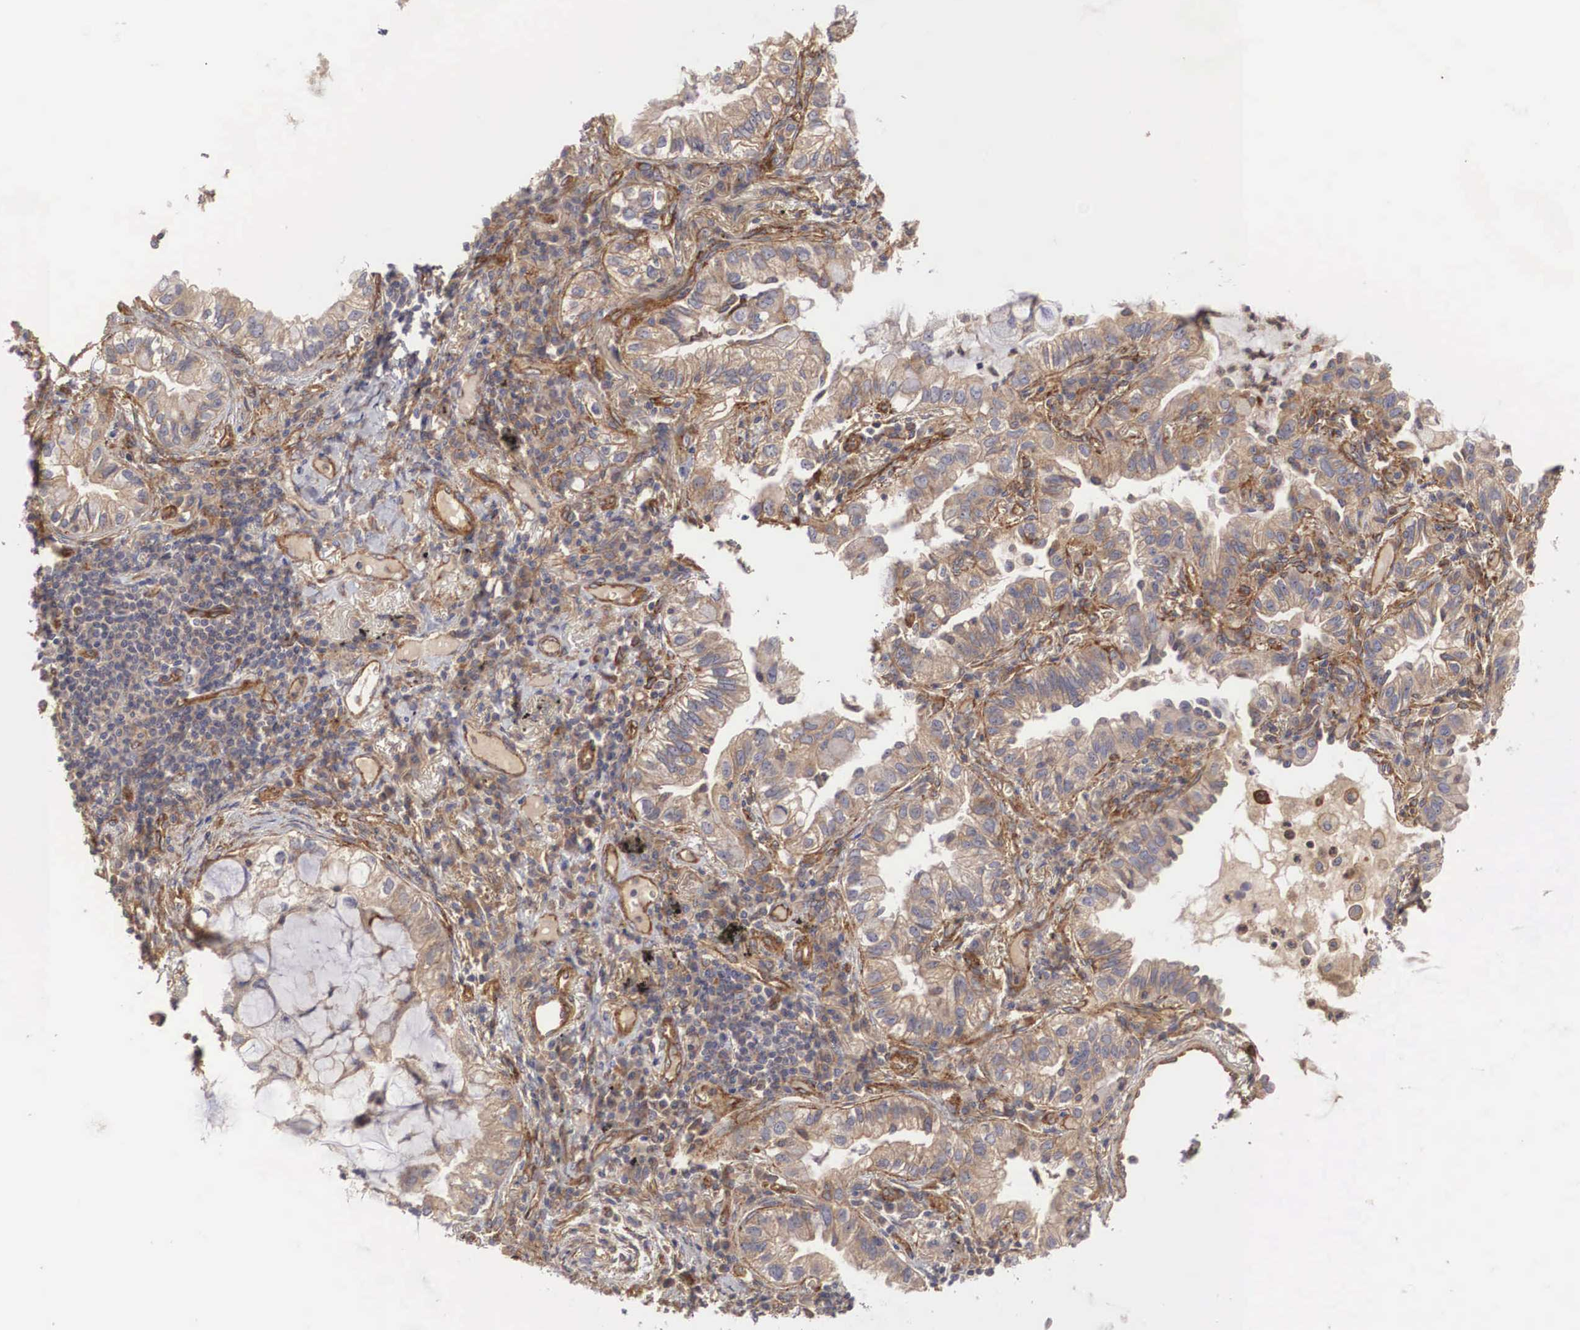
{"staining": {"intensity": "moderate", "quantity": ">75%", "location": "cytoplasmic/membranous"}, "tissue": "lung cancer", "cell_type": "Tumor cells", "image_type": "cancer", "snomed": [{"axis": "morphology", "description": "Adenocarcinoma, NOS"}, {"axis": "topography", "description": "Lung"}], "caption": "Human lung adenocarcinoma stained for a protein (brown) shows moderate cytoplasmic/membranous positive expression in about >75% of tumor cells.", "gene": "ARMCX4", "patient": {"sex": "female", "age": 50}}